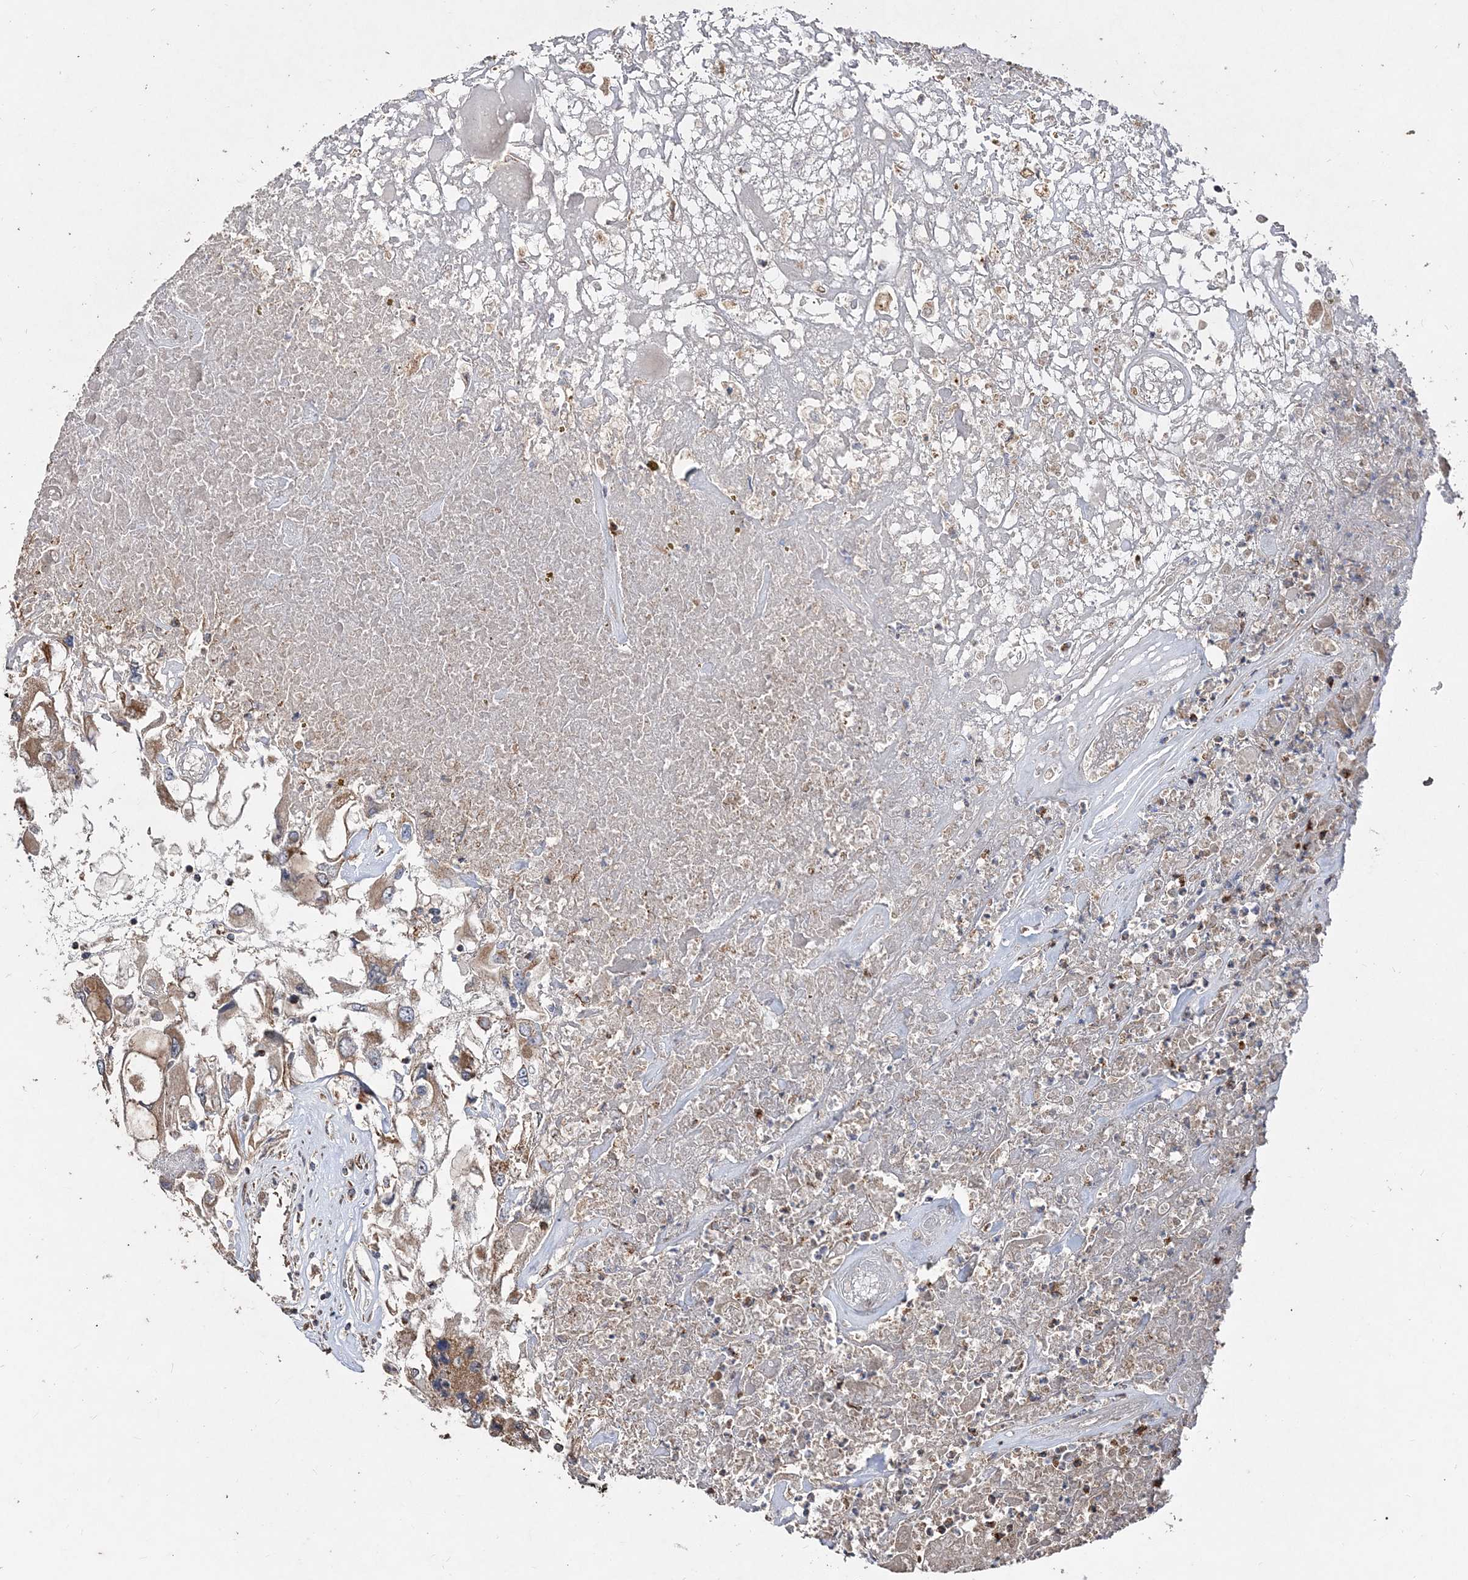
{"staining": {"intensity": "weak", "quantity": "25%-75%", "location": "cytoplasmic/membranous"}, "tissue": "renal cancer", "cell_type": "Tumor cells", "image_type": "cancer", "snomed": [{"axis": "morphology", "description": "Adenocarcinoma, NOS"}, {"axis": "topography", "description": "Kidney"}], "caption": "Weak cytoplasmic/membranous staining for a protein is present in approximately 25%-75% of tumor cells of adenocarcinoma (renal) using IHC.", "gene": "POC5", "patient": {"sex": "female", "age": 52}}